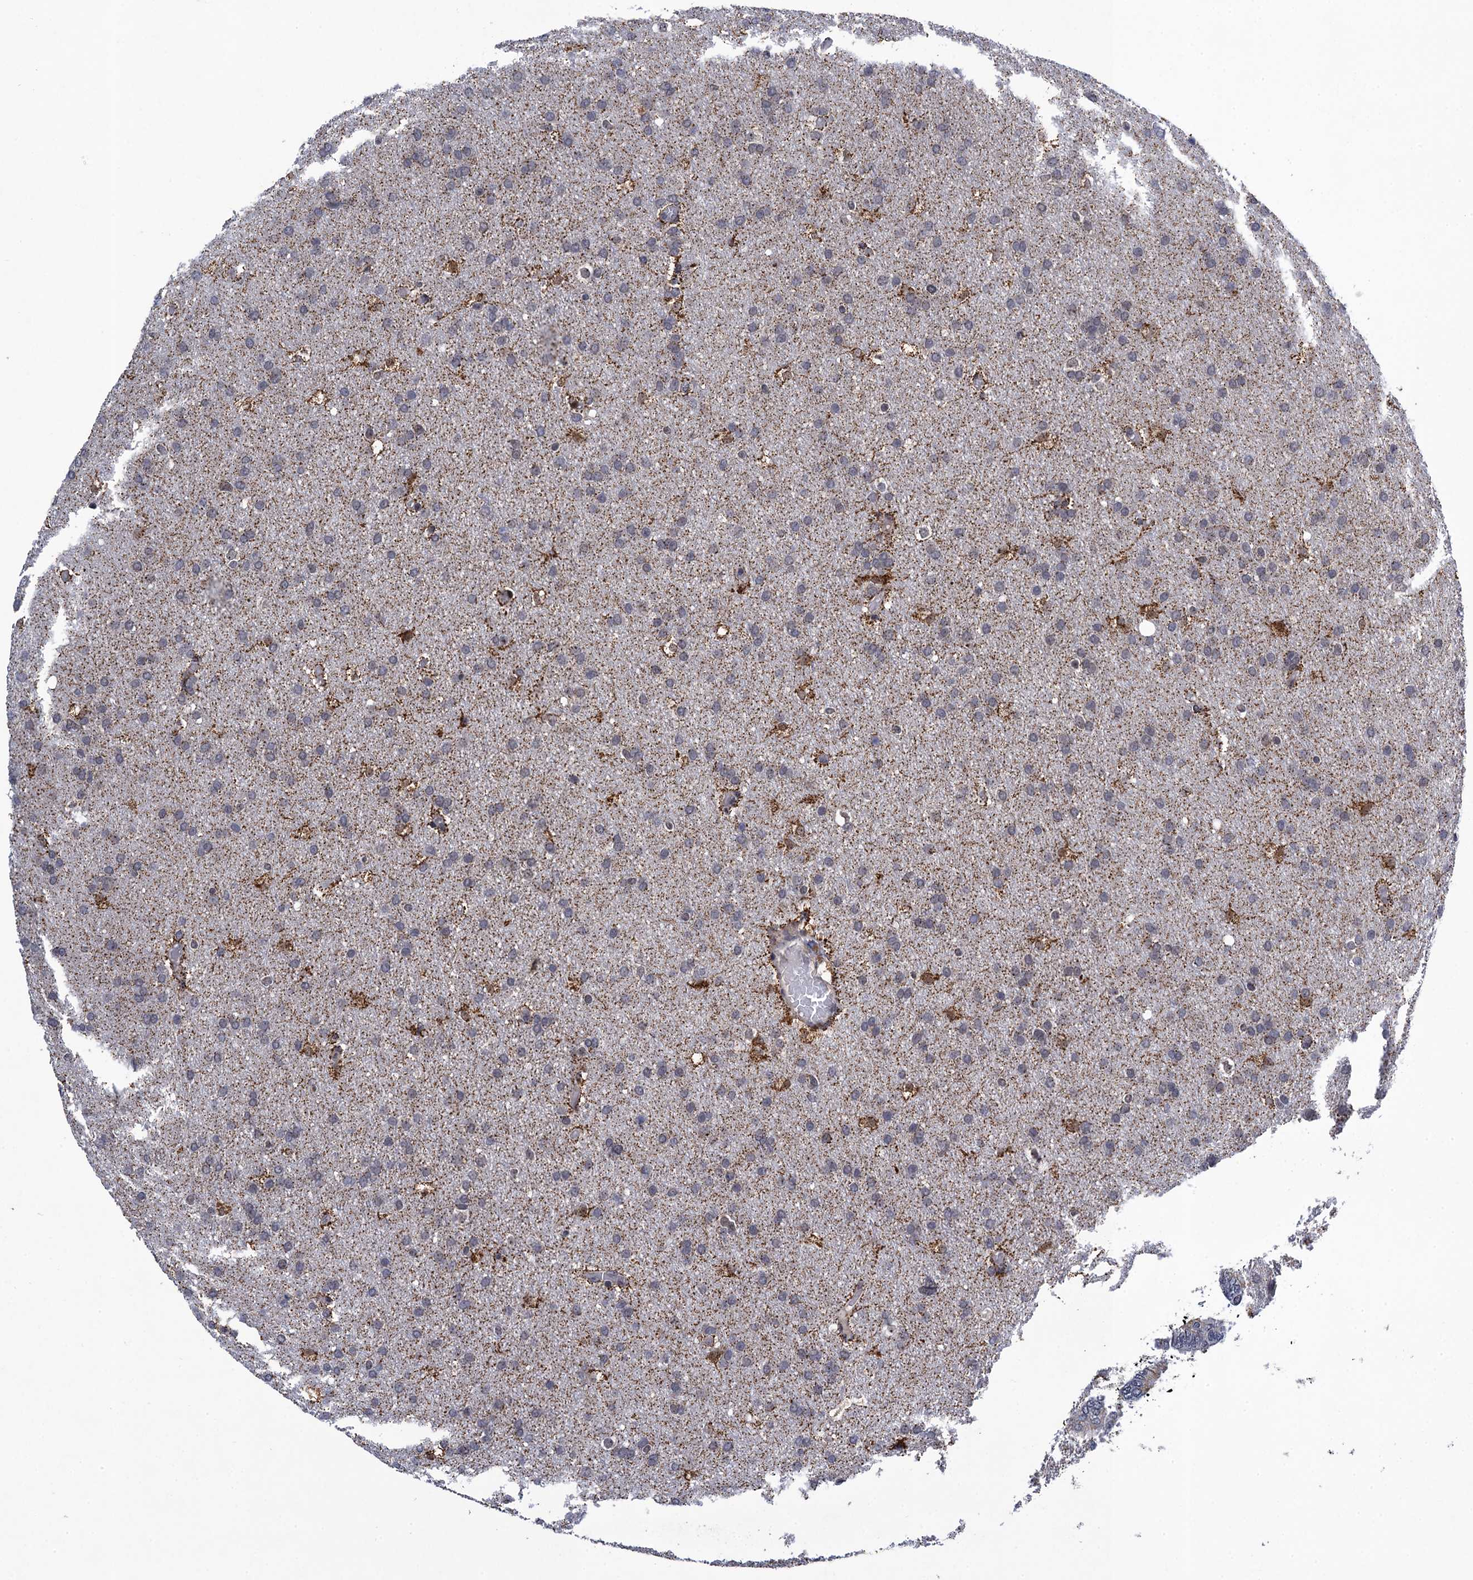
{"staining": {"intensity": "negative", "quantity": "none", "location": "none"}, "tissue": "glioma", "cell_type": "Tumor cells", "image_type": "cancer", "snomed": [{"axis": "morphology", "description": "Glioma, malignant, High grade"}, {"axis": "topography", "description": "Cerebral cortex"}], "caption": "IHC micrograph of human malignant glioma (high-grade) stained for a protein (brown), which demonstrates no staining in tumor cells. The staining is performed using DAB brown chromogen with nuclei counter-stained in using hematoxylin.", "gene": "ZAR1L", "patient": {"sex": "female", "age": 36}}